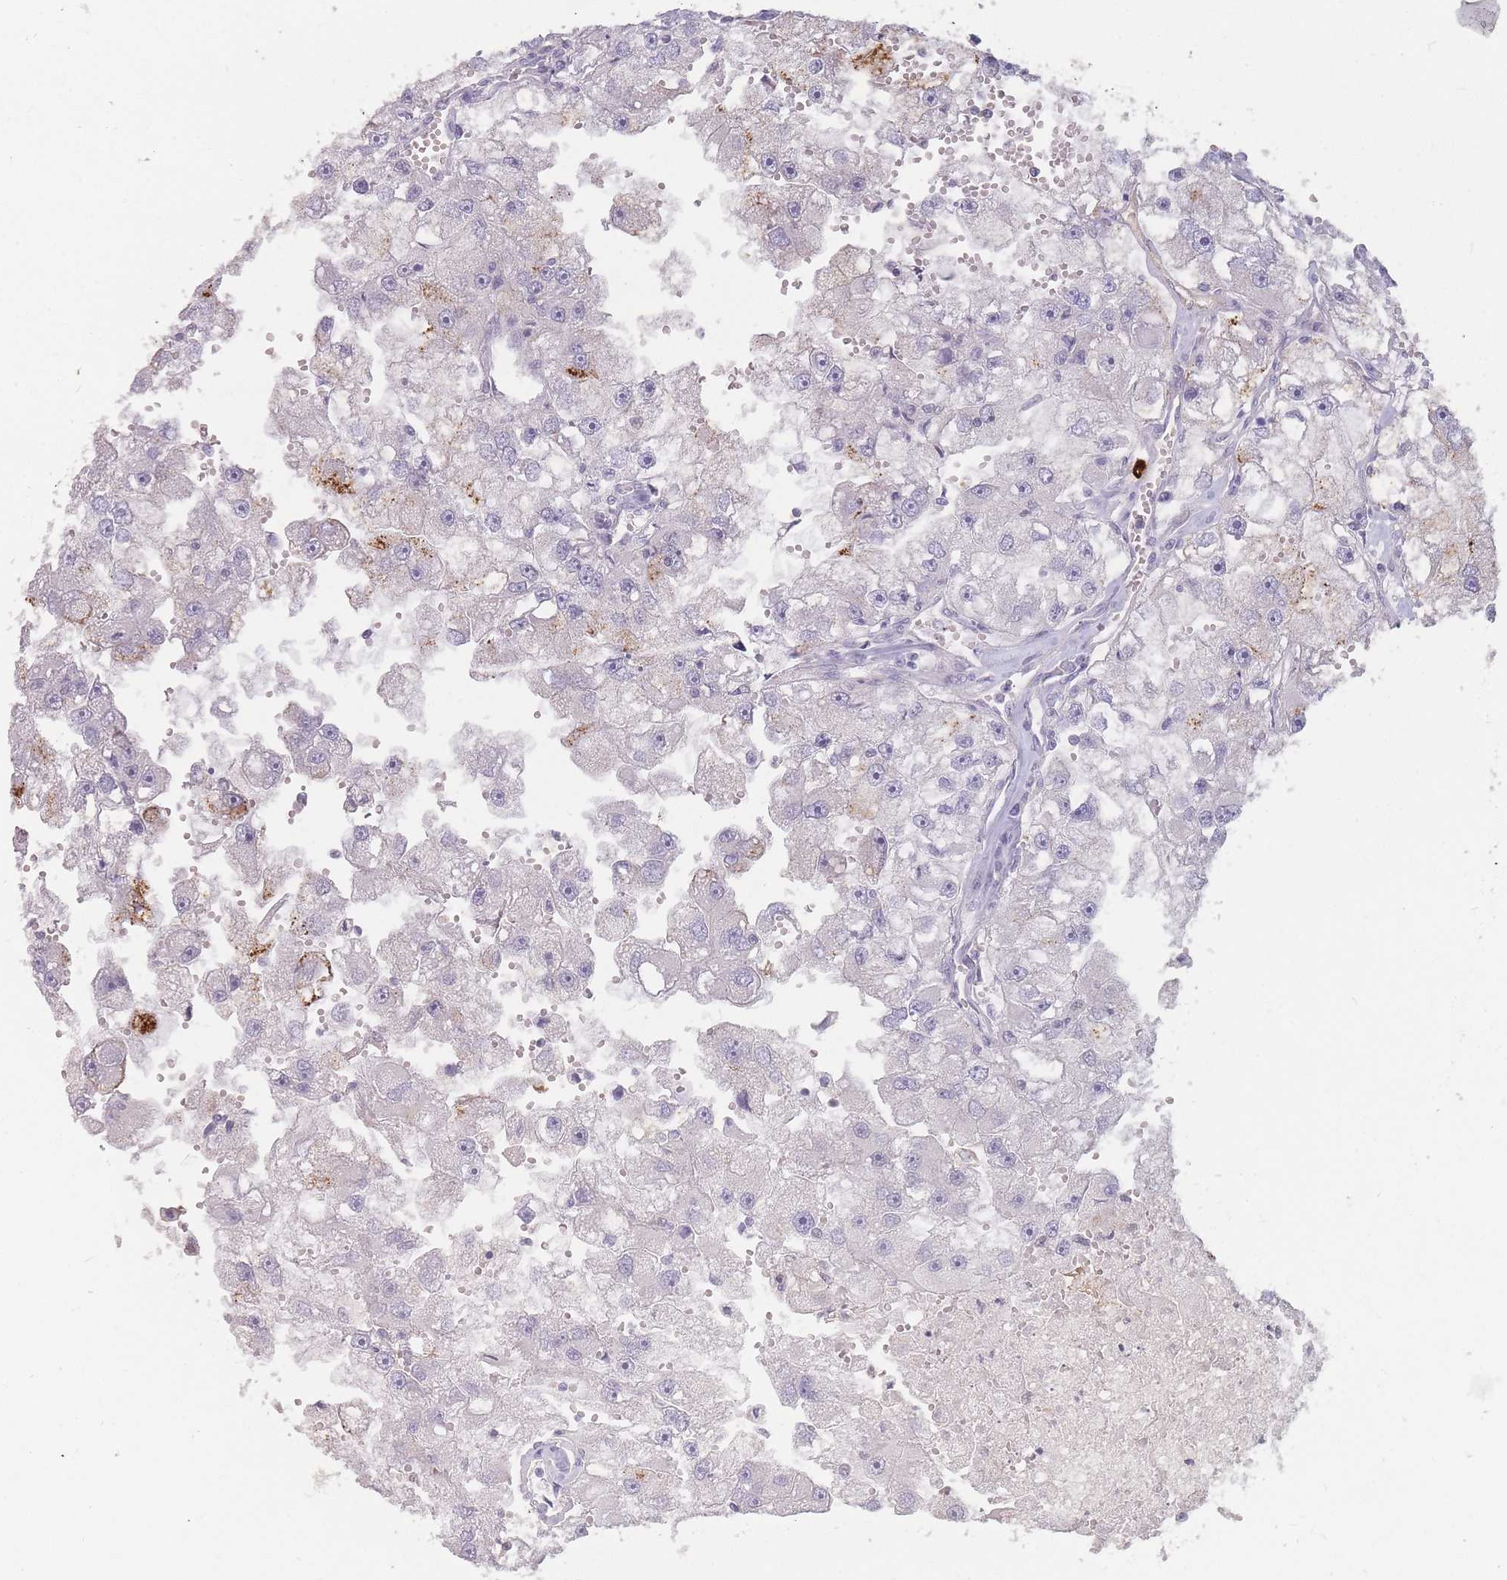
{"staining": {"intensity": "negative", "quantity": "none", "location": "none"}, "tissue": "renal cancer", "cell_type": "Tumor cells", "image_type": "cancer", "snomed": [{"axis": "morphology", "description": "Adenocarcinoma, NOS"}, {"axis": "topography", "description": "Kidney"}], "caption": "This is an IHC image of renal adenocarcinoma. There is no positivity in tumor cells.", "gene": "PRG4", "patient": {"sex": "male", "age": 63}}